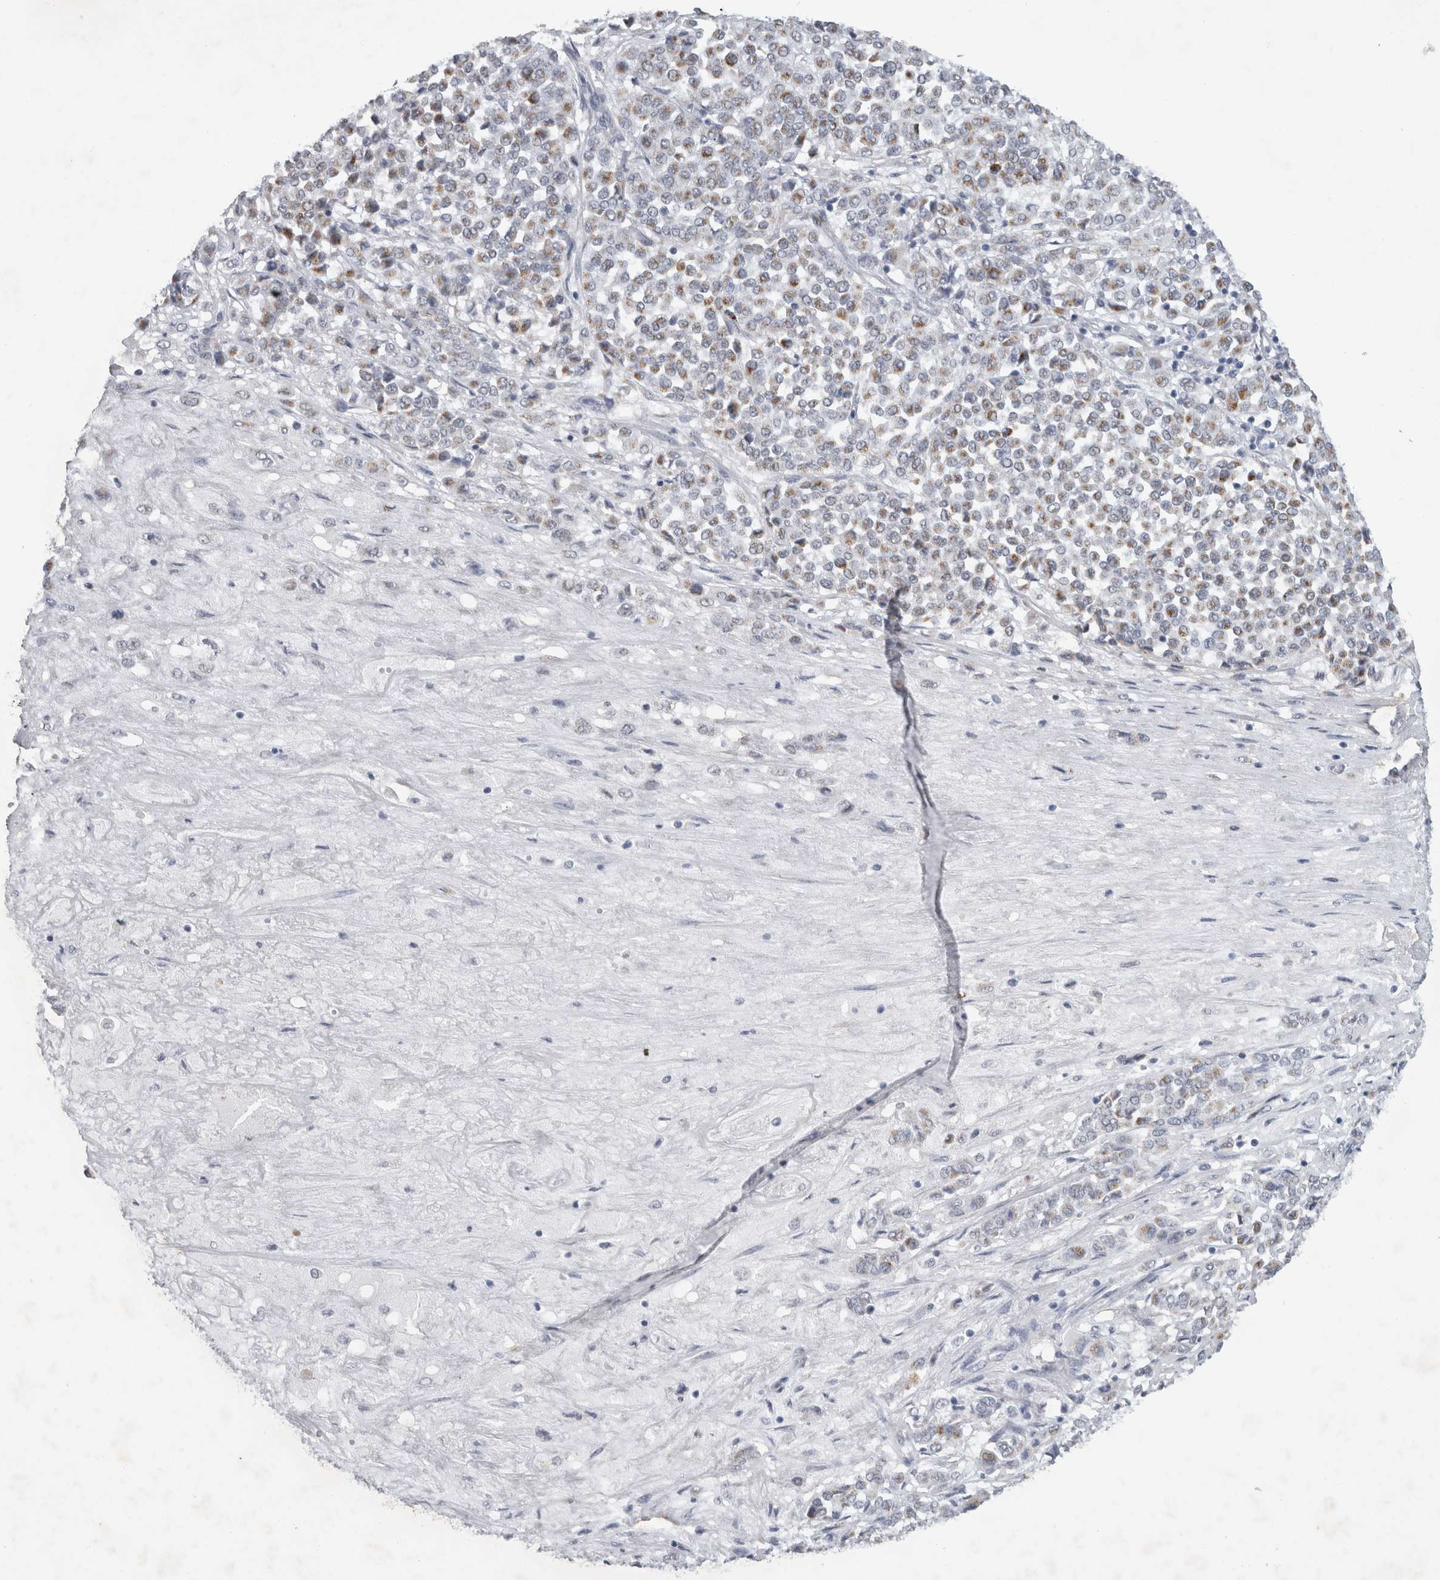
{"staining": {"intensity": "moderate", "quantity": "25%-75%", "location": "cytoplasmic/membranous"}, "tissue": "melanoma", "cell_type": "Tumor cells", "image_type": "cancer", "snomed": [{"axis": "morphology", "description": "Malignant melanoma, Metastatic site"}, {"axis": "topography", "description": "Pancreas"}], "caption": "Brown immunohistochemical staining in human malignant melanoma (metastatic site) reveals moderate cytoplasmic/membranous staining in approximately 25%-75% of tumor cells. (DAB (3,3'-diaminobenzidine) IHC with brightfield microscopy, high magnification).", "gene": "FXYD7", "patient": {"sex": "female", "age": 30}}